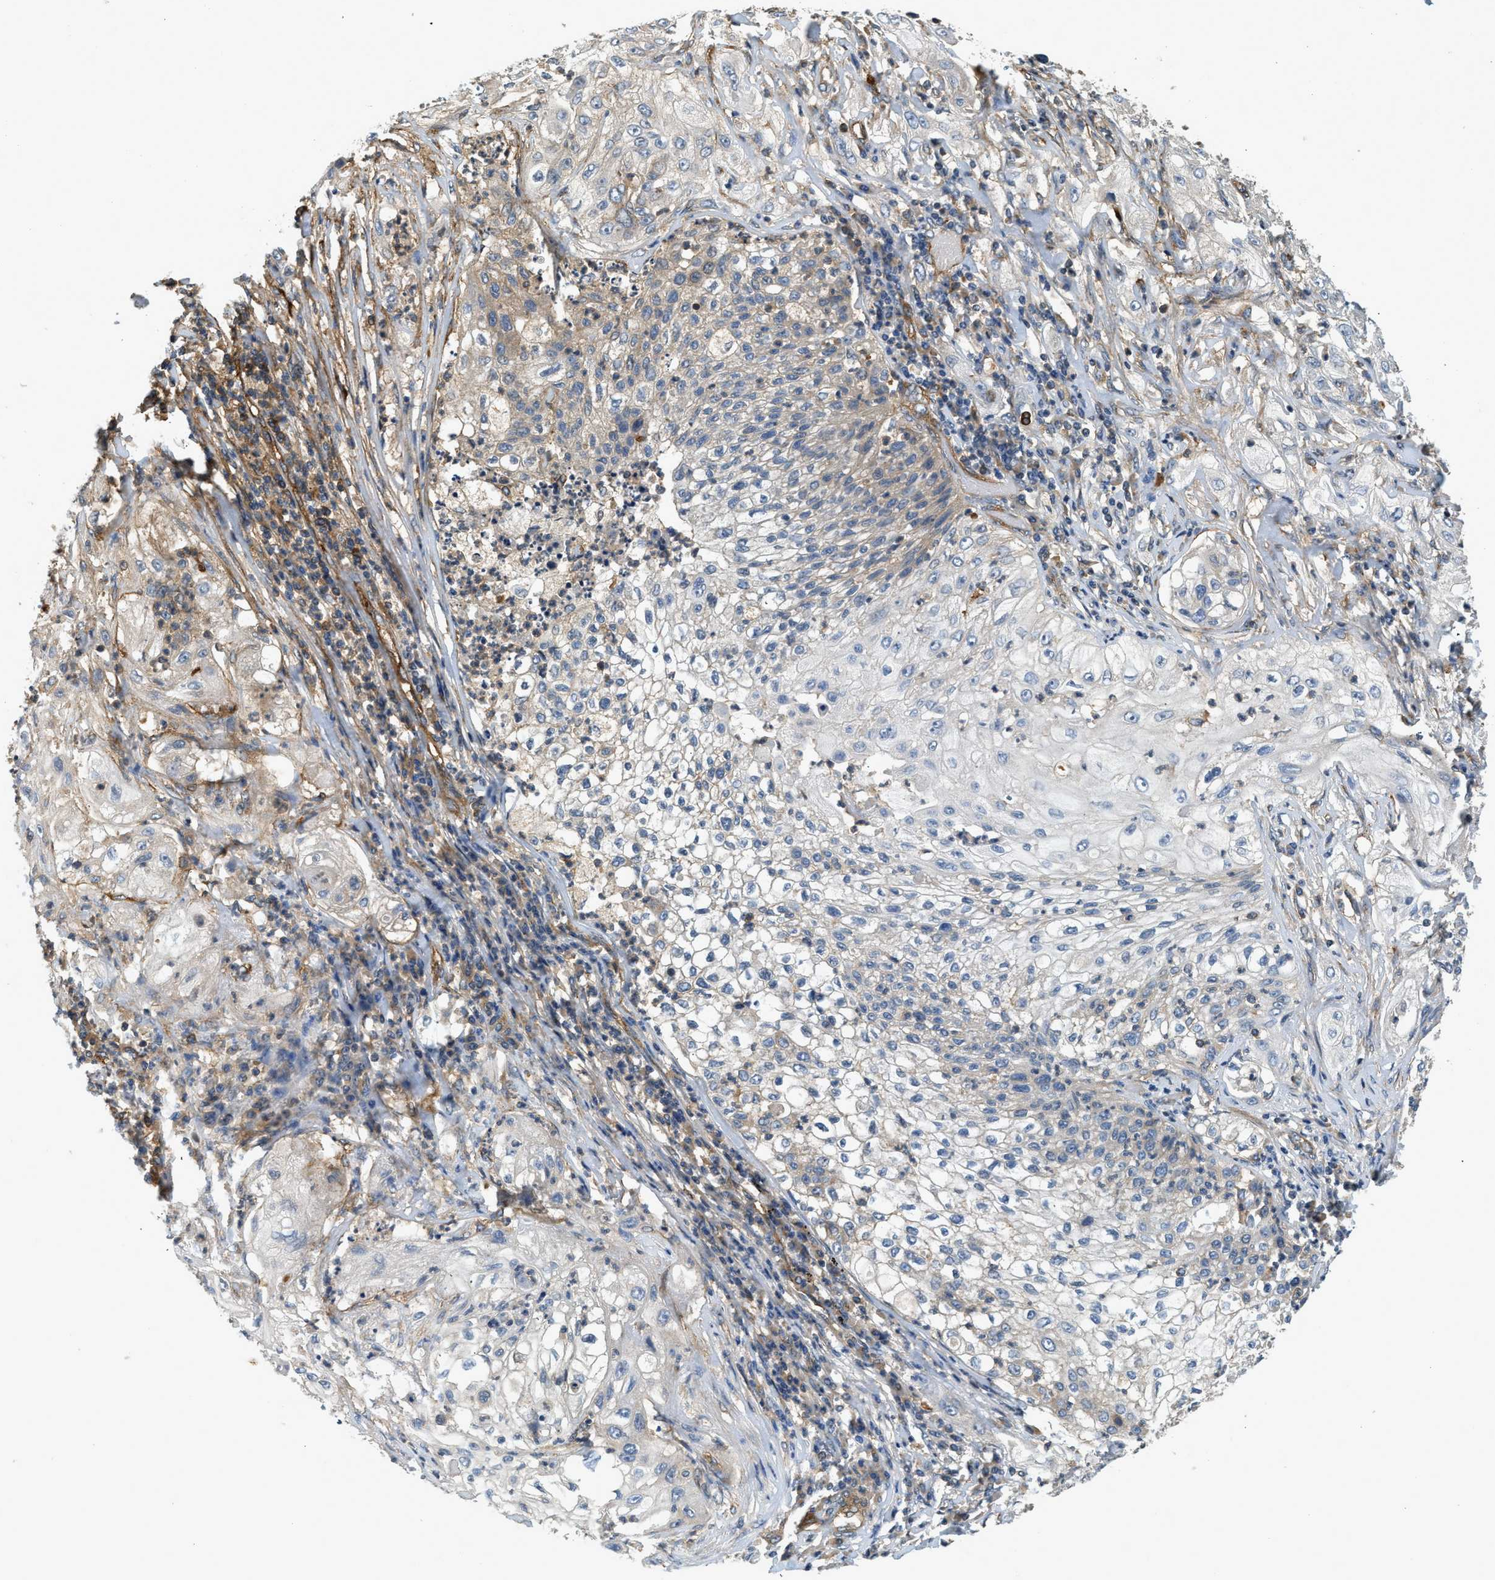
{"staining": {"intensity": "weak", "quantity": "<25%", "location": "cytoplasmic/membranous"}, "tissue": "lung cancer", "cell_type": "Tumor cells", "image_type": "cancer", "snomed": [{"axis": "morphology", "description": "Inflammation, NOS"}, {"axis": "morphology", "description": "Squamous cell carcinoma, NOS"}, {"axis": "topography", "description": "Lymph node"}, {"axis": "topography", "description": "Soft tissue"}, {"axis": "topography", "description": "Lung"}], "caption": "This is an immunohistochemistry (IHC) image of human squamous cell carcinoma (lung). There is no staining in tumor cells.", "gene": "HIP1", "patient": {"sex": "male", "age": 66}}